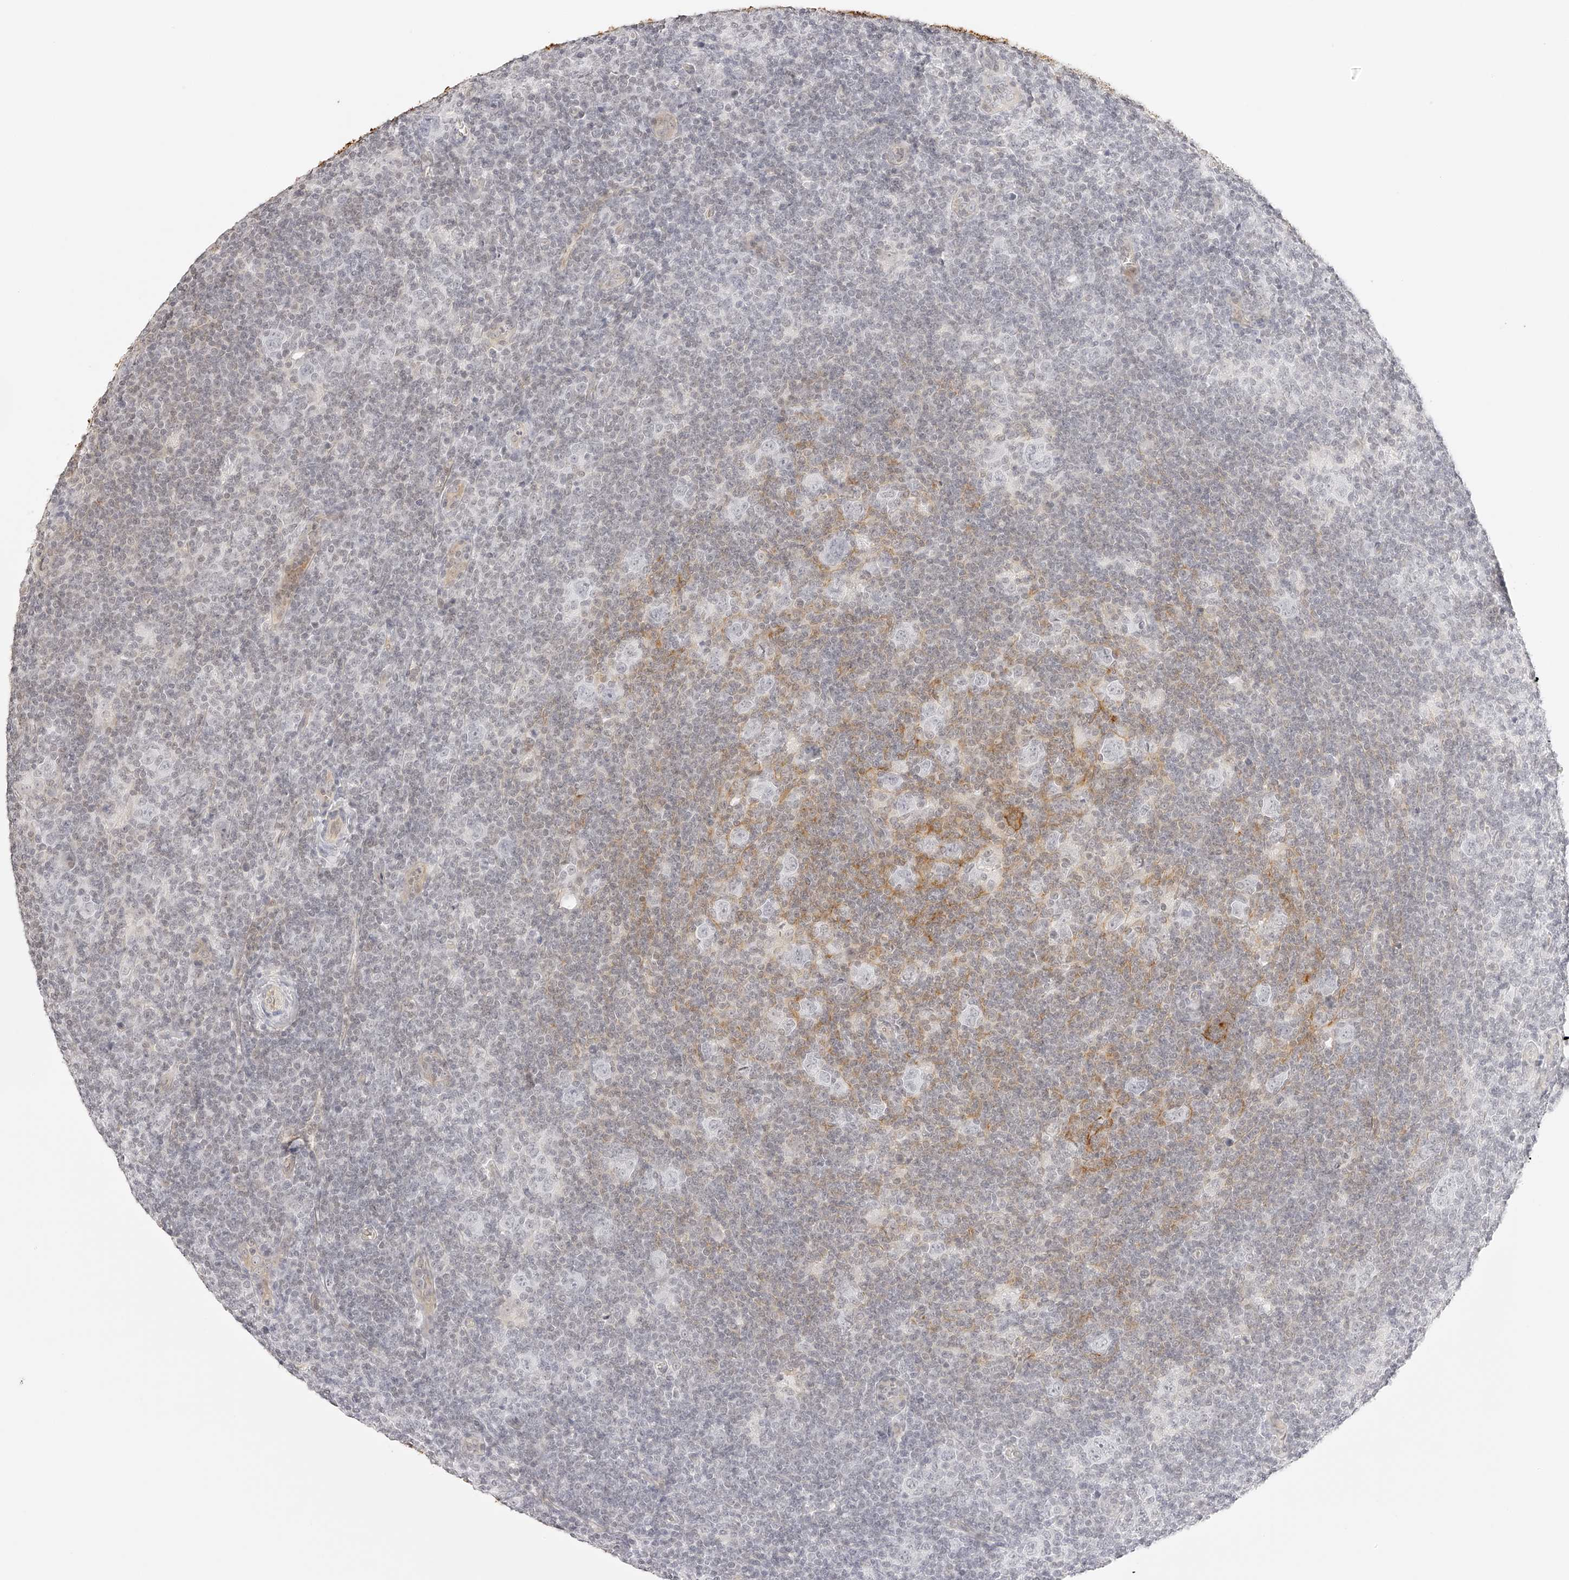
{"staining": {"intensity": "negative", "quantity": "none", "location": "none"}, "tissue": "lymphoma", "cell_type": "Tumor cells", "image_type": "cancer", "snomed": [{"axis": "morphology", "description": "Hodgkin's disease, NOS"}, {"axis": "topography", "description": "Lymph node"}], "caption": "An image of lymphoma stained for a protein demonstrates no brown staining in tumor cells. The staining was performed using DAB (3,3'-diaminobenzidine) to visualize the protein expression in brown, while the nuclei were stained in blue with hematoxylin (Magnification: 20x).", "gene": "ZFP69", "patient": {"sex": "female", "age": 57}}